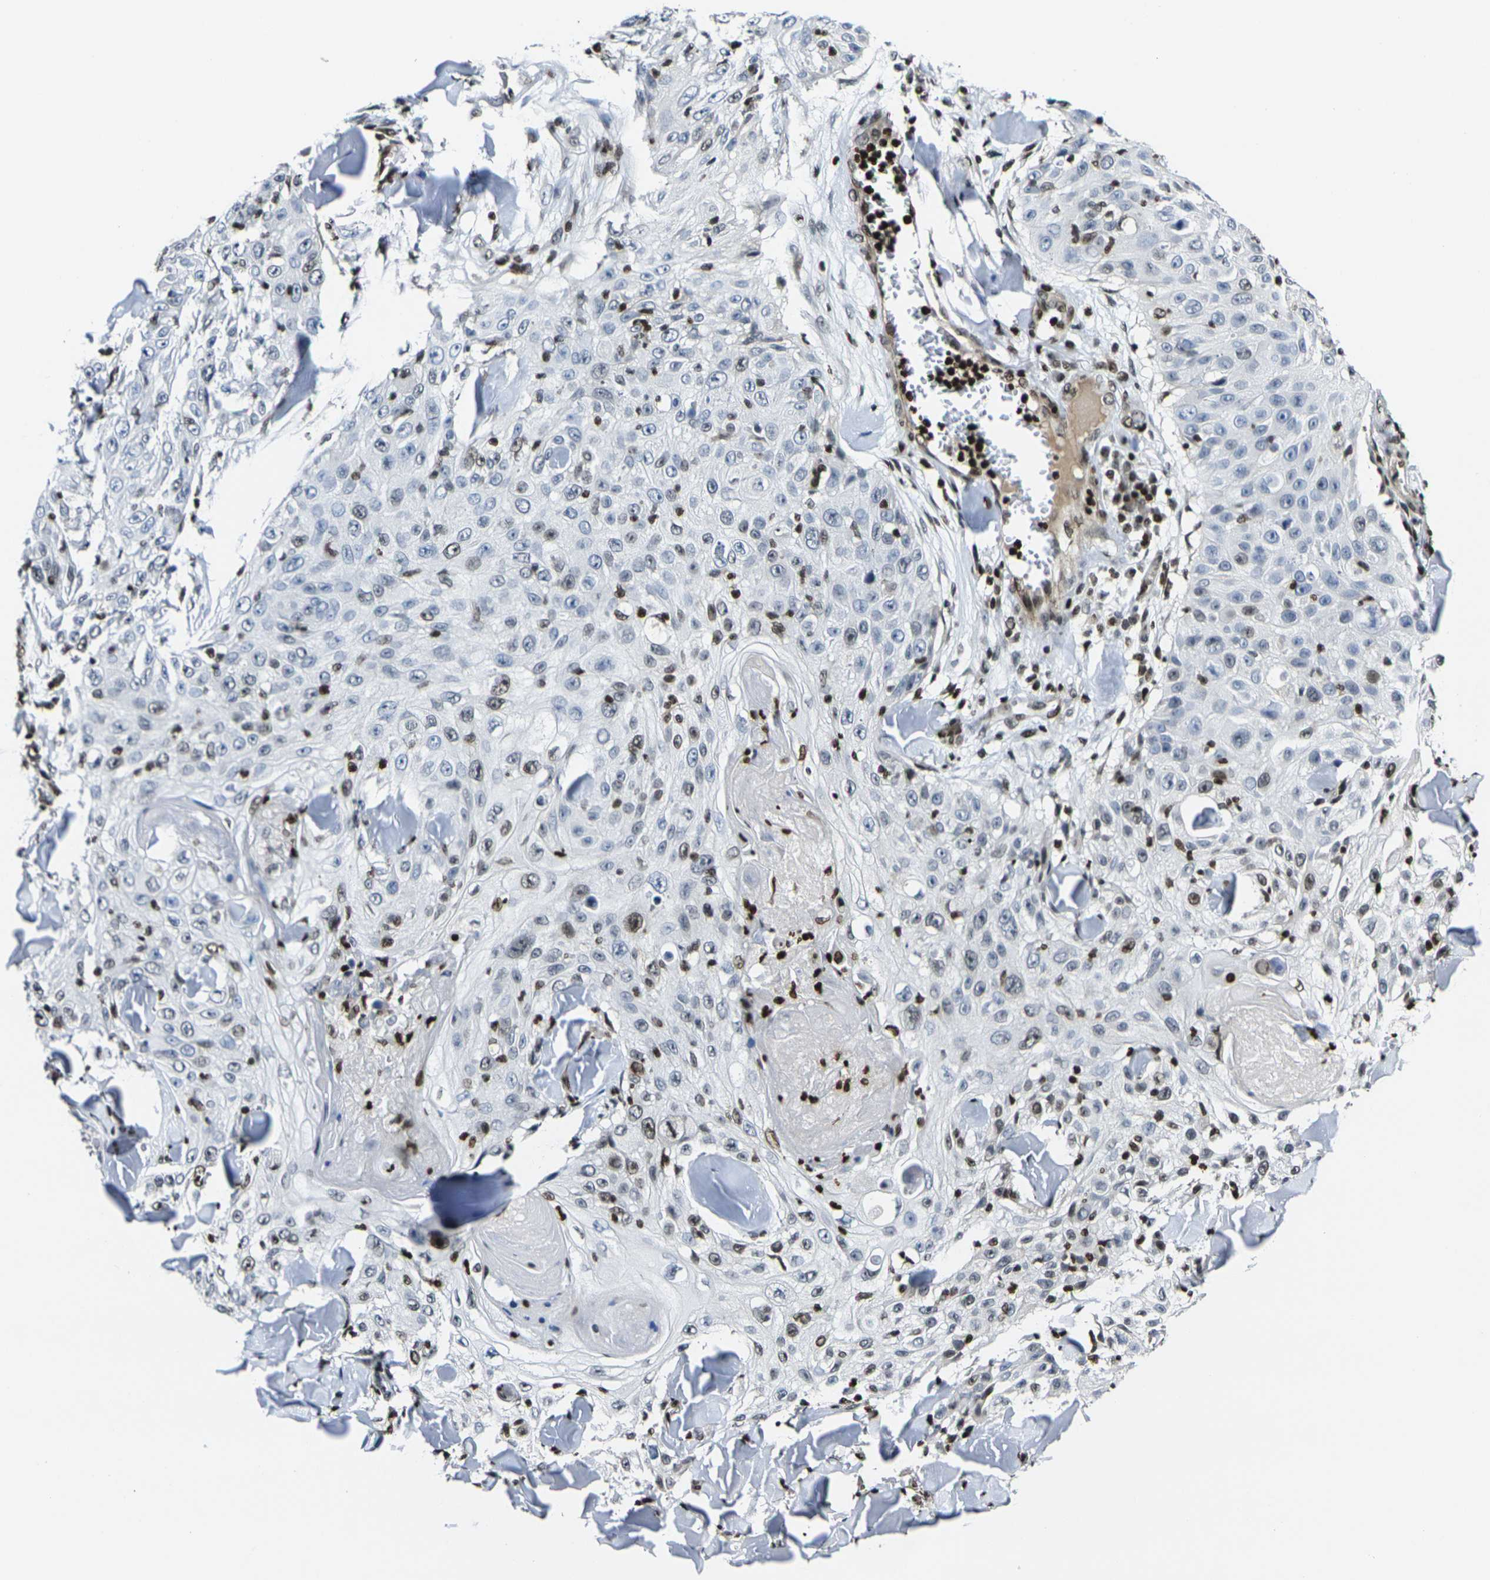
{"staining": {"intensity": "moderate", "quantity": "<25%", "location": "nuclear"}, "tissue": "skin cancer", "cell_type": "Tumor cells", "image_type": "cancer", "snomed": [{"axis": "morphology", "description": "Squamous cell carcinoma, NOS"}, {"axis": "topography", "description": "Skin"}], "caption": "Skin cancer (squamous cell carcinoma) was stained to show a protein in brown. There is low levels of moderate nuclear expression in about <25% of tumor cells.", "gene": "H1-10", "patient": {"sex": "male", "age": 86}}